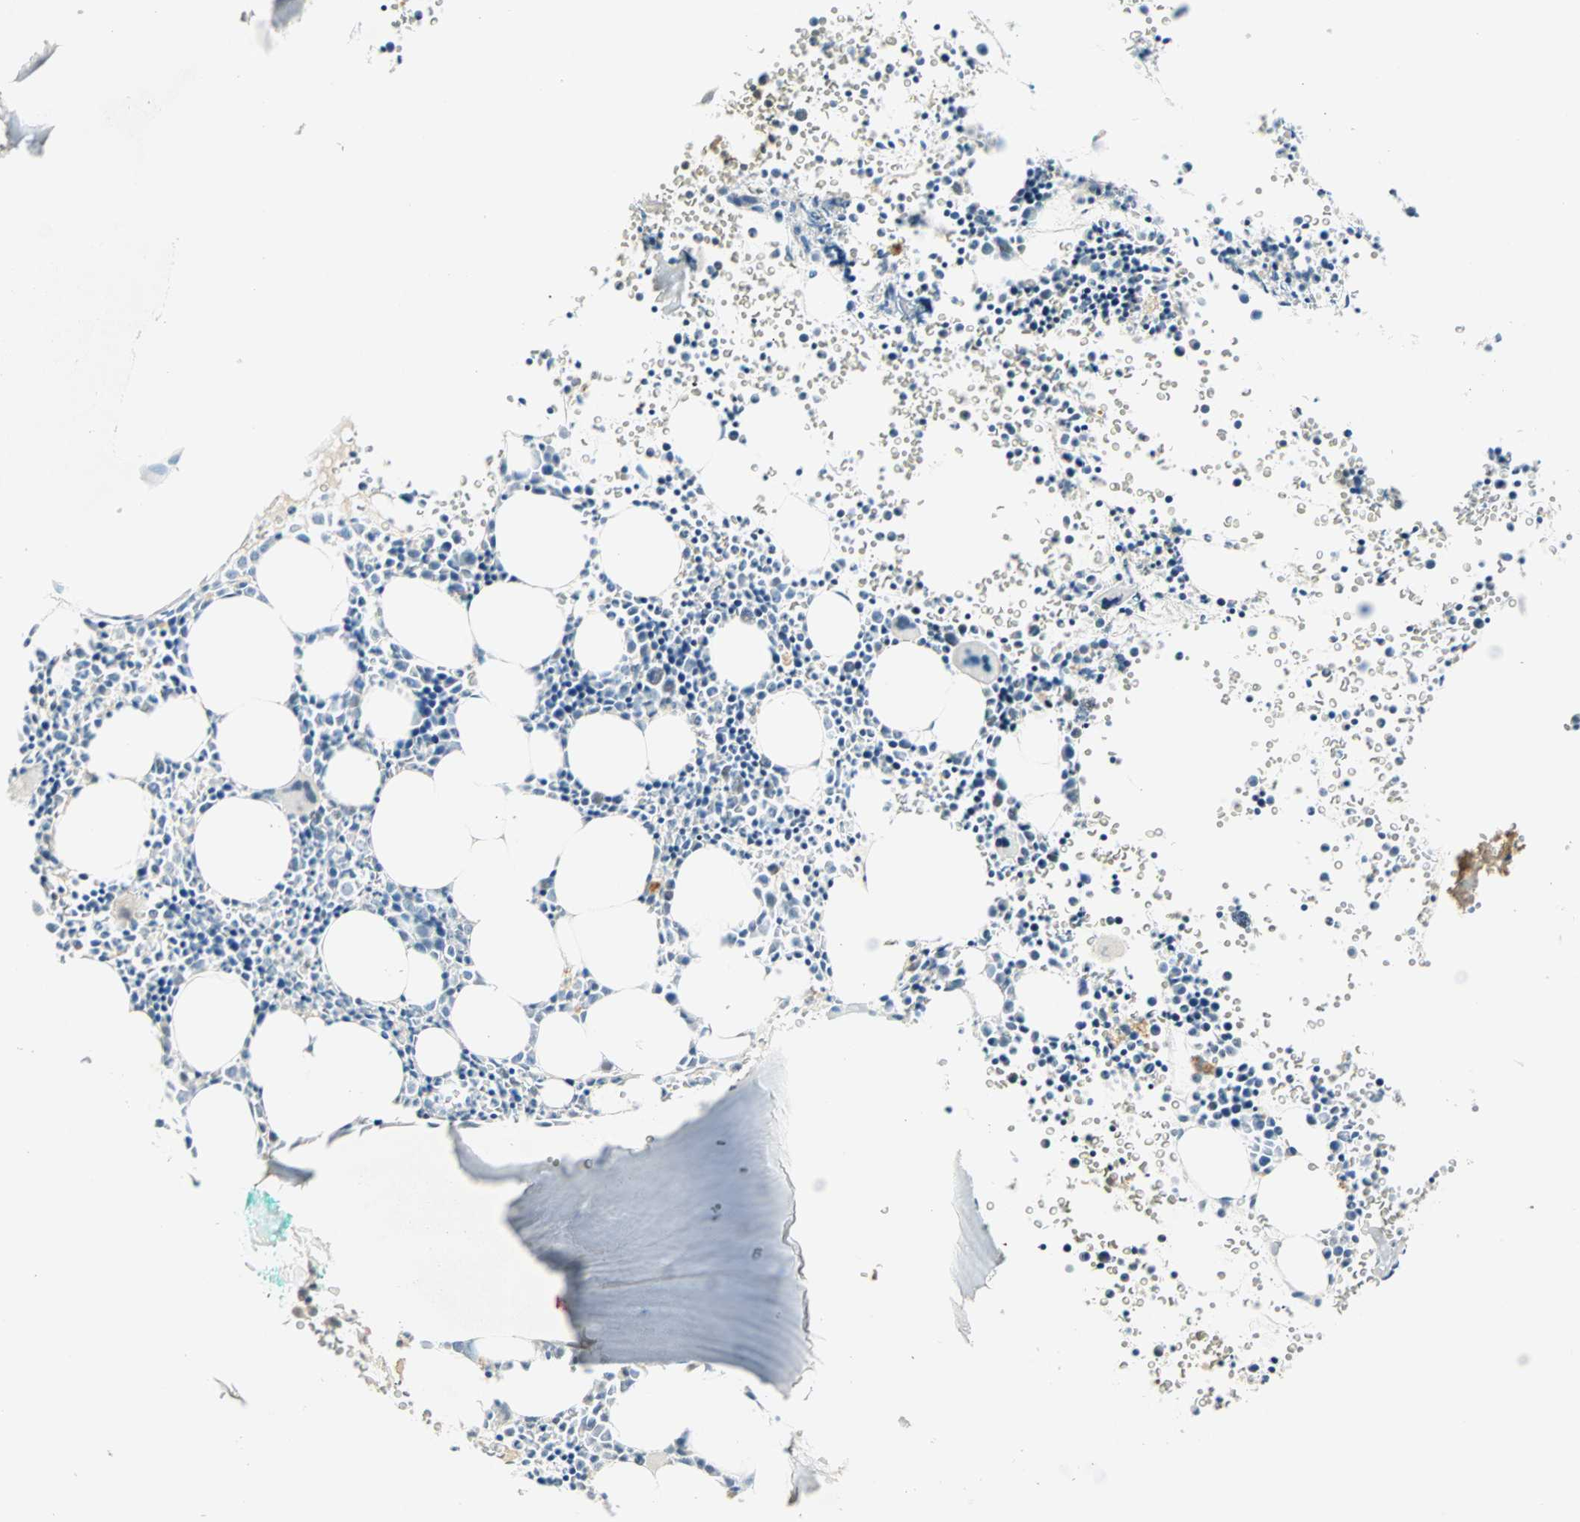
{"staining": {"intensity": "weak", "quantity": "<25%", "location": "nuclear"}, "tissue": "bone marrow", "cell_type": "Hematopoietic cells", "image_type": "normal", "snomed": [{"axis": "morphology", "description": "Normal tissue, NOS"}, {"axis": "morphology", "description": "Inflammation, NOS"}, {"axis": "topography", "description": "Bone marrow"}], "caption": "There is no significant positivity in hematopoietic cells of bone marrow. Brightfield microscopy of immunohistochemistry (IHC) stained with DAB (3,3'-diaminobenzidine) (brown) and hematoxylin (blue), captured at high magnification.", "gene": "SMAD3", "patient": {"sex": "female", "age": 17}}